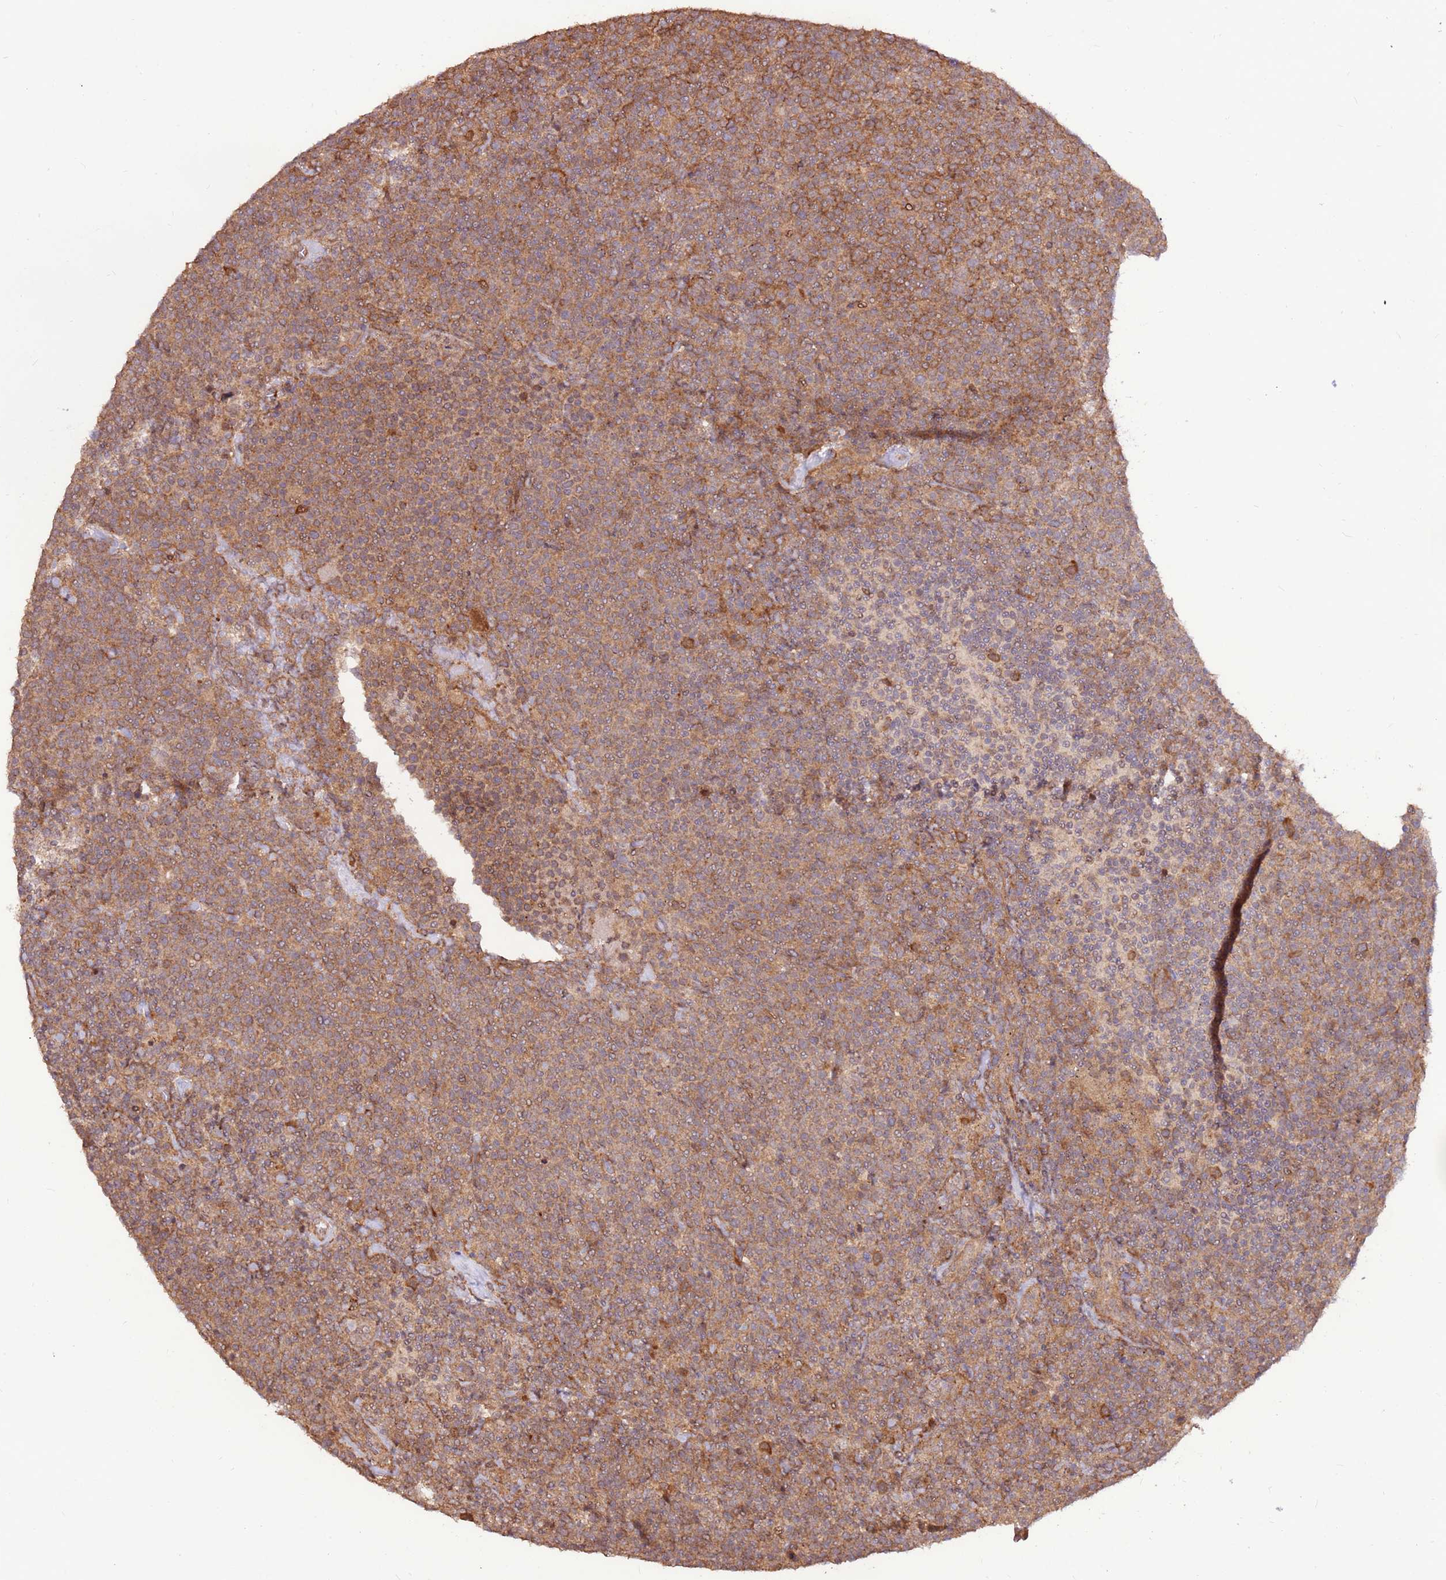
{"staining": {"intensity": "moderate", "quantity": ">75%", "location": "cytoplasmic/membranous"}, "tissue": "lymphoma", "cell_type": "Tumor cells", "image_type": "cancer", "snomed": [{"axis": "morphology", "description": "Malignant lymphoma, non-Hodgkin's type, High grade"}, {"axis": "topography", "description": "Lymph node"}], "caption": "Immunohistochemistry (IHC) of human malignant lymphoma, non-Hodgkin's type (high-grade) exhibits medium levels of moderate cytoplasmic/membranous staining in approximately >75% of tumor cells.", "gene": "CCDC112", "patient": {"sex": "male", "age": 61}}